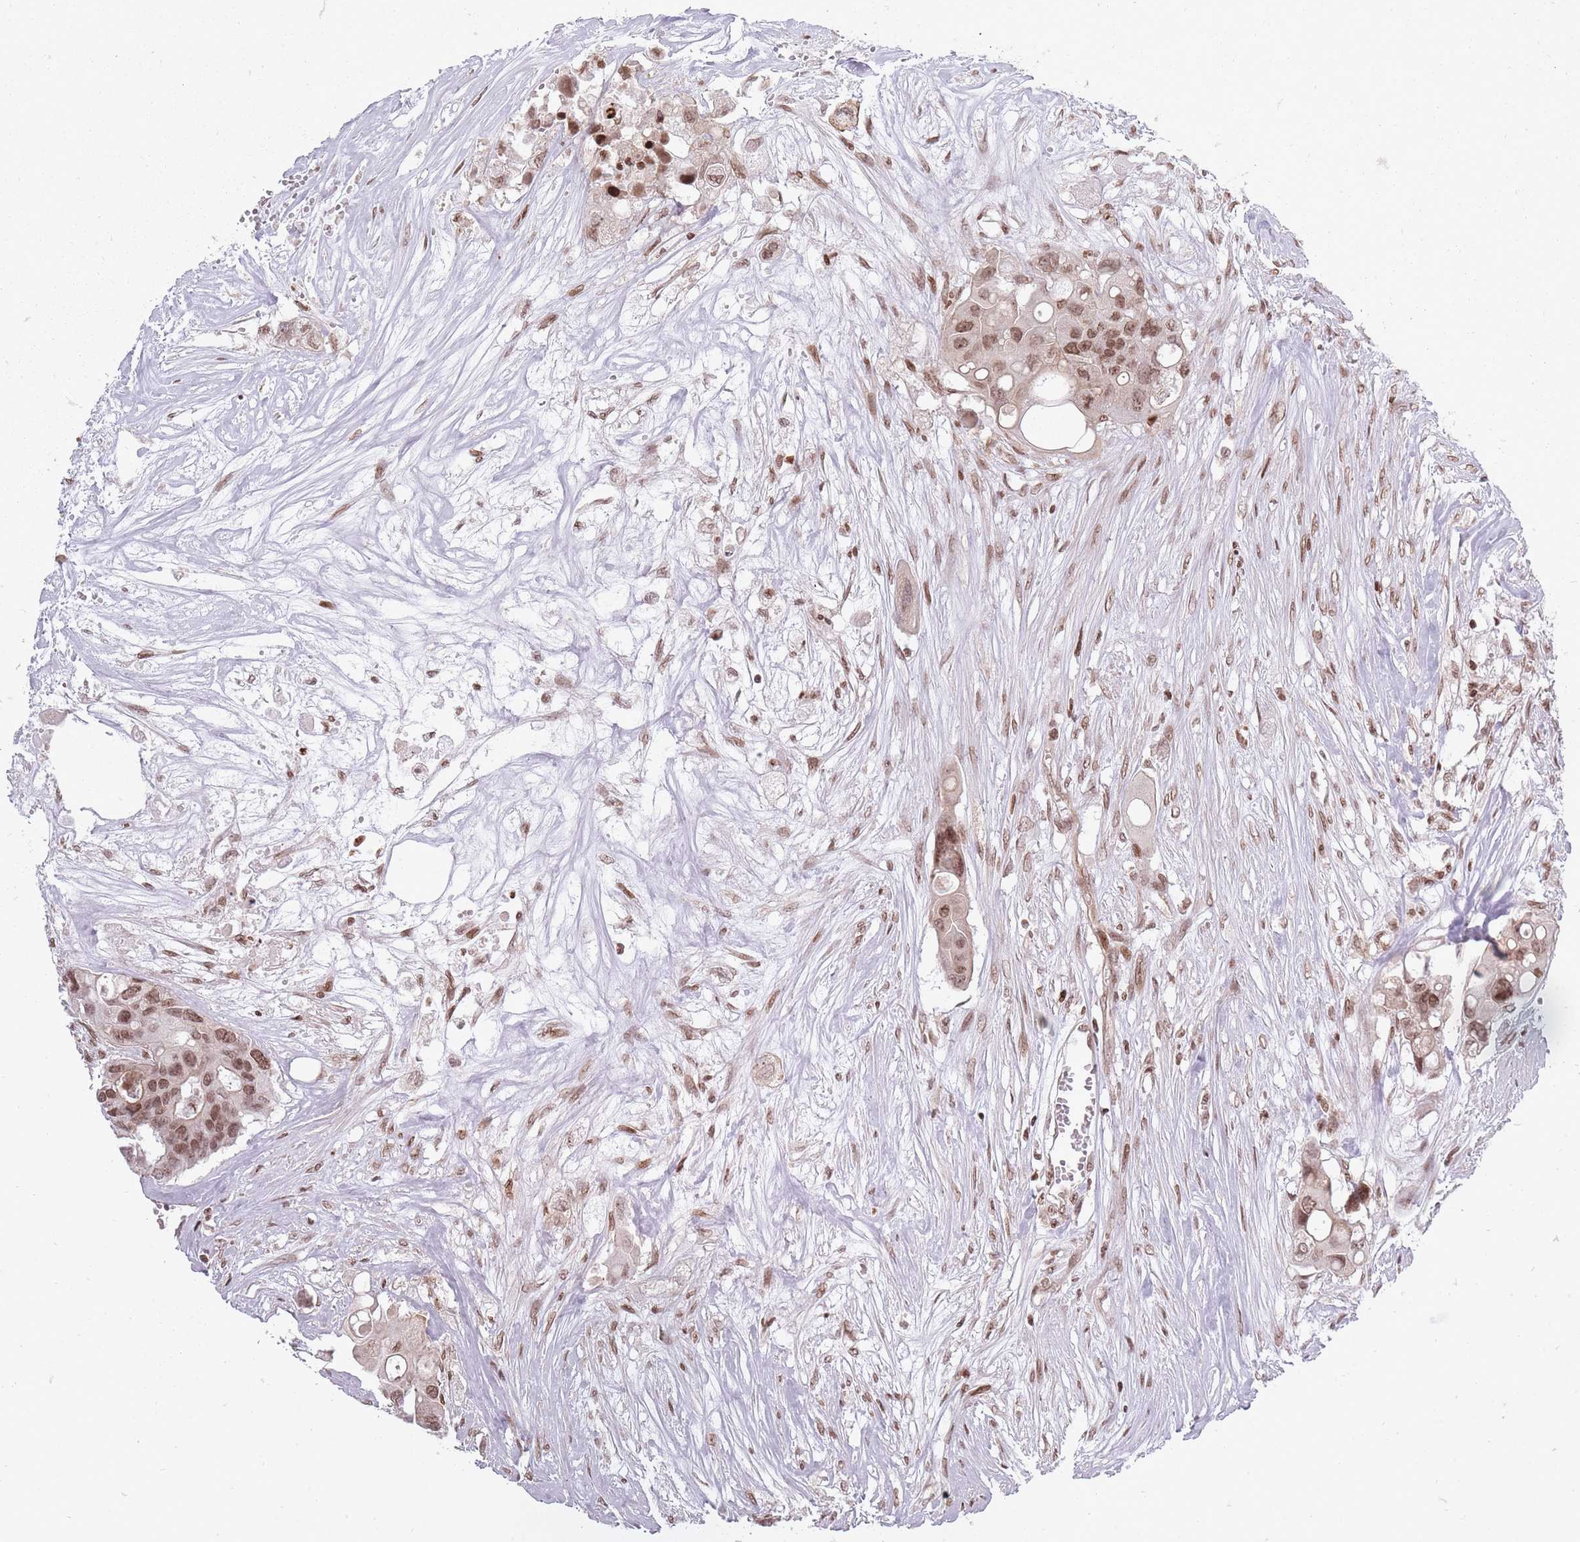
{"staining": {"intensity": "moderate", "quantity": ">75%", "location": "nuclear"}, "tissue": "colorectal cancer", "cell_type": "Tumor cells", "image_type": "cancer", "snomed": [{"axis": "morphology", "description": "Adenocarcinoma, NOS"}, {"axis": "topography", "description": "Colon"}], "caption": "Immunohistochemistry (IHC) image of neoplastic tissue: human colorectal adenocarcinoma stained using immunohistochemistry displays medium levels of moderate protein expression localized specifically in the nuclear of tumor cells, appearing as a nuclear brown color.", "gene": "TMC6", "patient": {"sex": "male", "age": 77}}